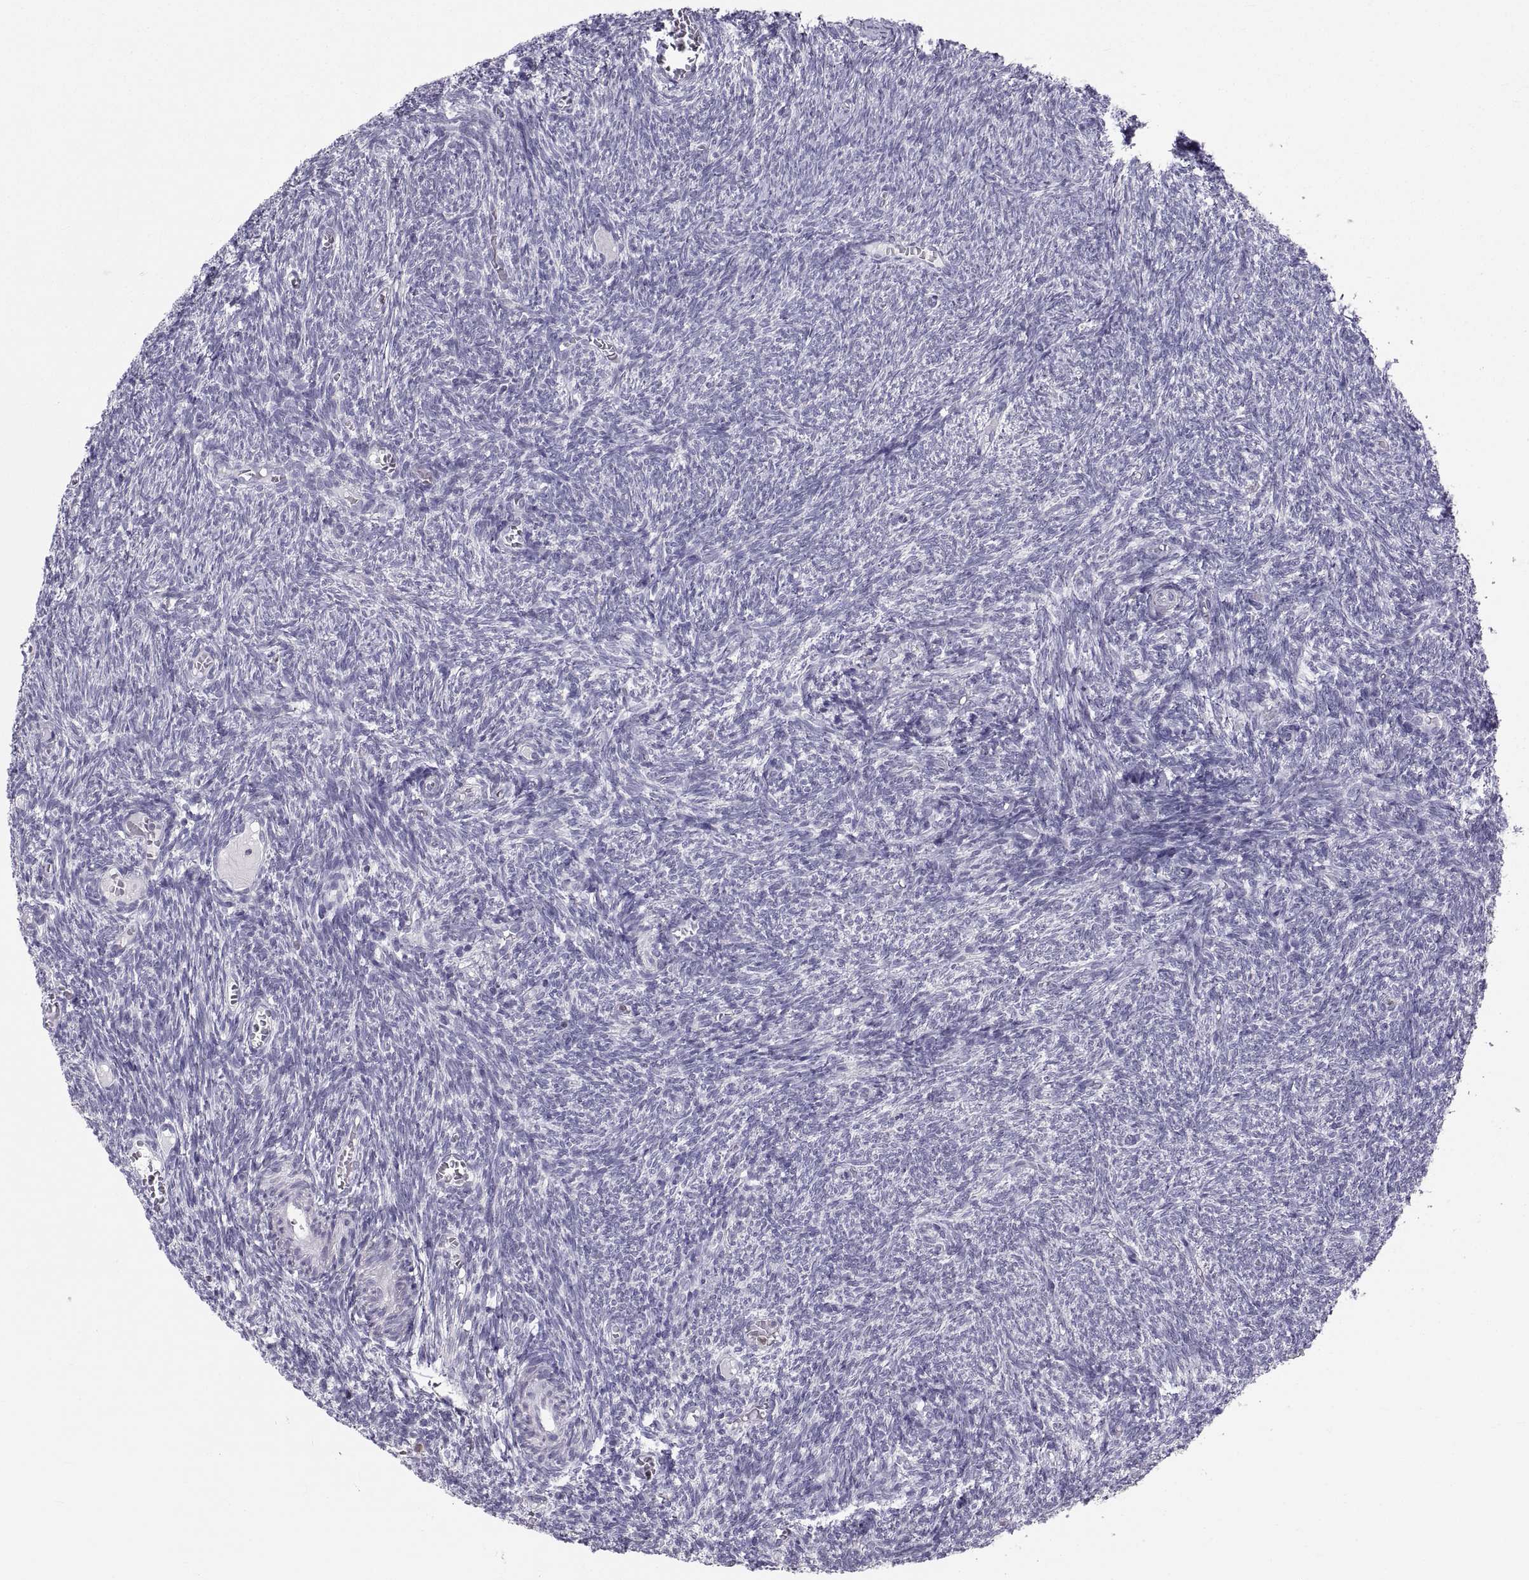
{"staining": {"intensity": "negative", "quantity": "none", "location": "none"}, "tissue": "ovary", "cell_type": "Follicle cells", "image_type": "normal", "snomed": [{"axis": "morphology", "description": "Normal tissue, NOS"}, {"axis": "topography", "description": "Ovary"}], "caption": "This is an IHC micrograph of unremarkable ovary. There is no positivity in follicle cells.", "gene": "ERO1A", "patient": {"sex": "female", "age": 39}}